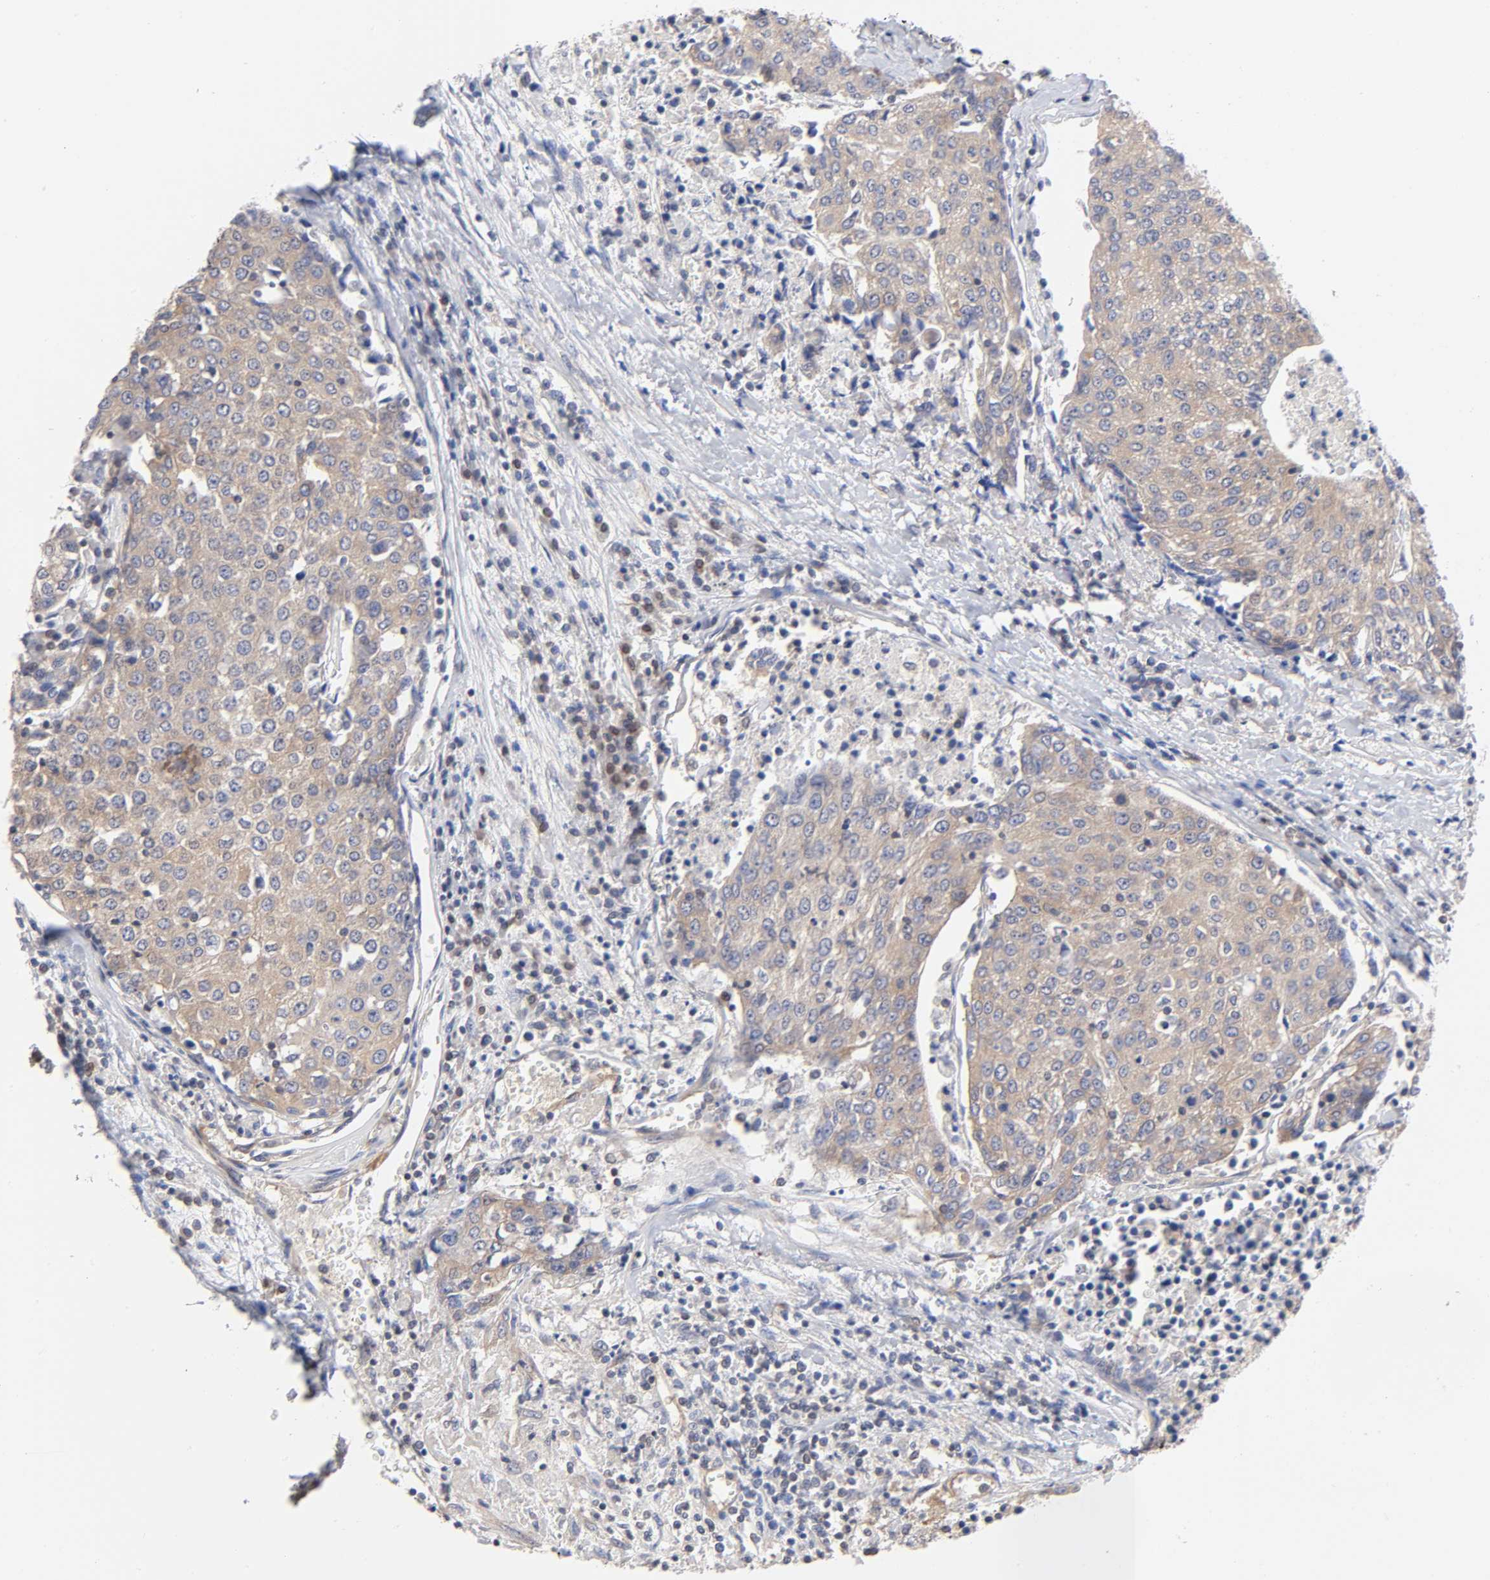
{"staining": {"intensity": "weak", "quantity": ">75%", "location": "cytoplasmic/membranous"}, "tissue": "urothelial cancer", "cell_type": "Tumor cells", "image_type": "cancer", "snomed": [{"axis": "morphology", "description": "Urothelial carcinoma, High grade"}, {"axis": "topography", "description": "Urinary bladder"}], "caption": "Protein staining of urothelial cancer tissue displays weak cytoplasmic/membranous positivity in approximately >75% of tumor cells.", "gene": "STRN3", "patient": {"sex": "female", "age": 85}}